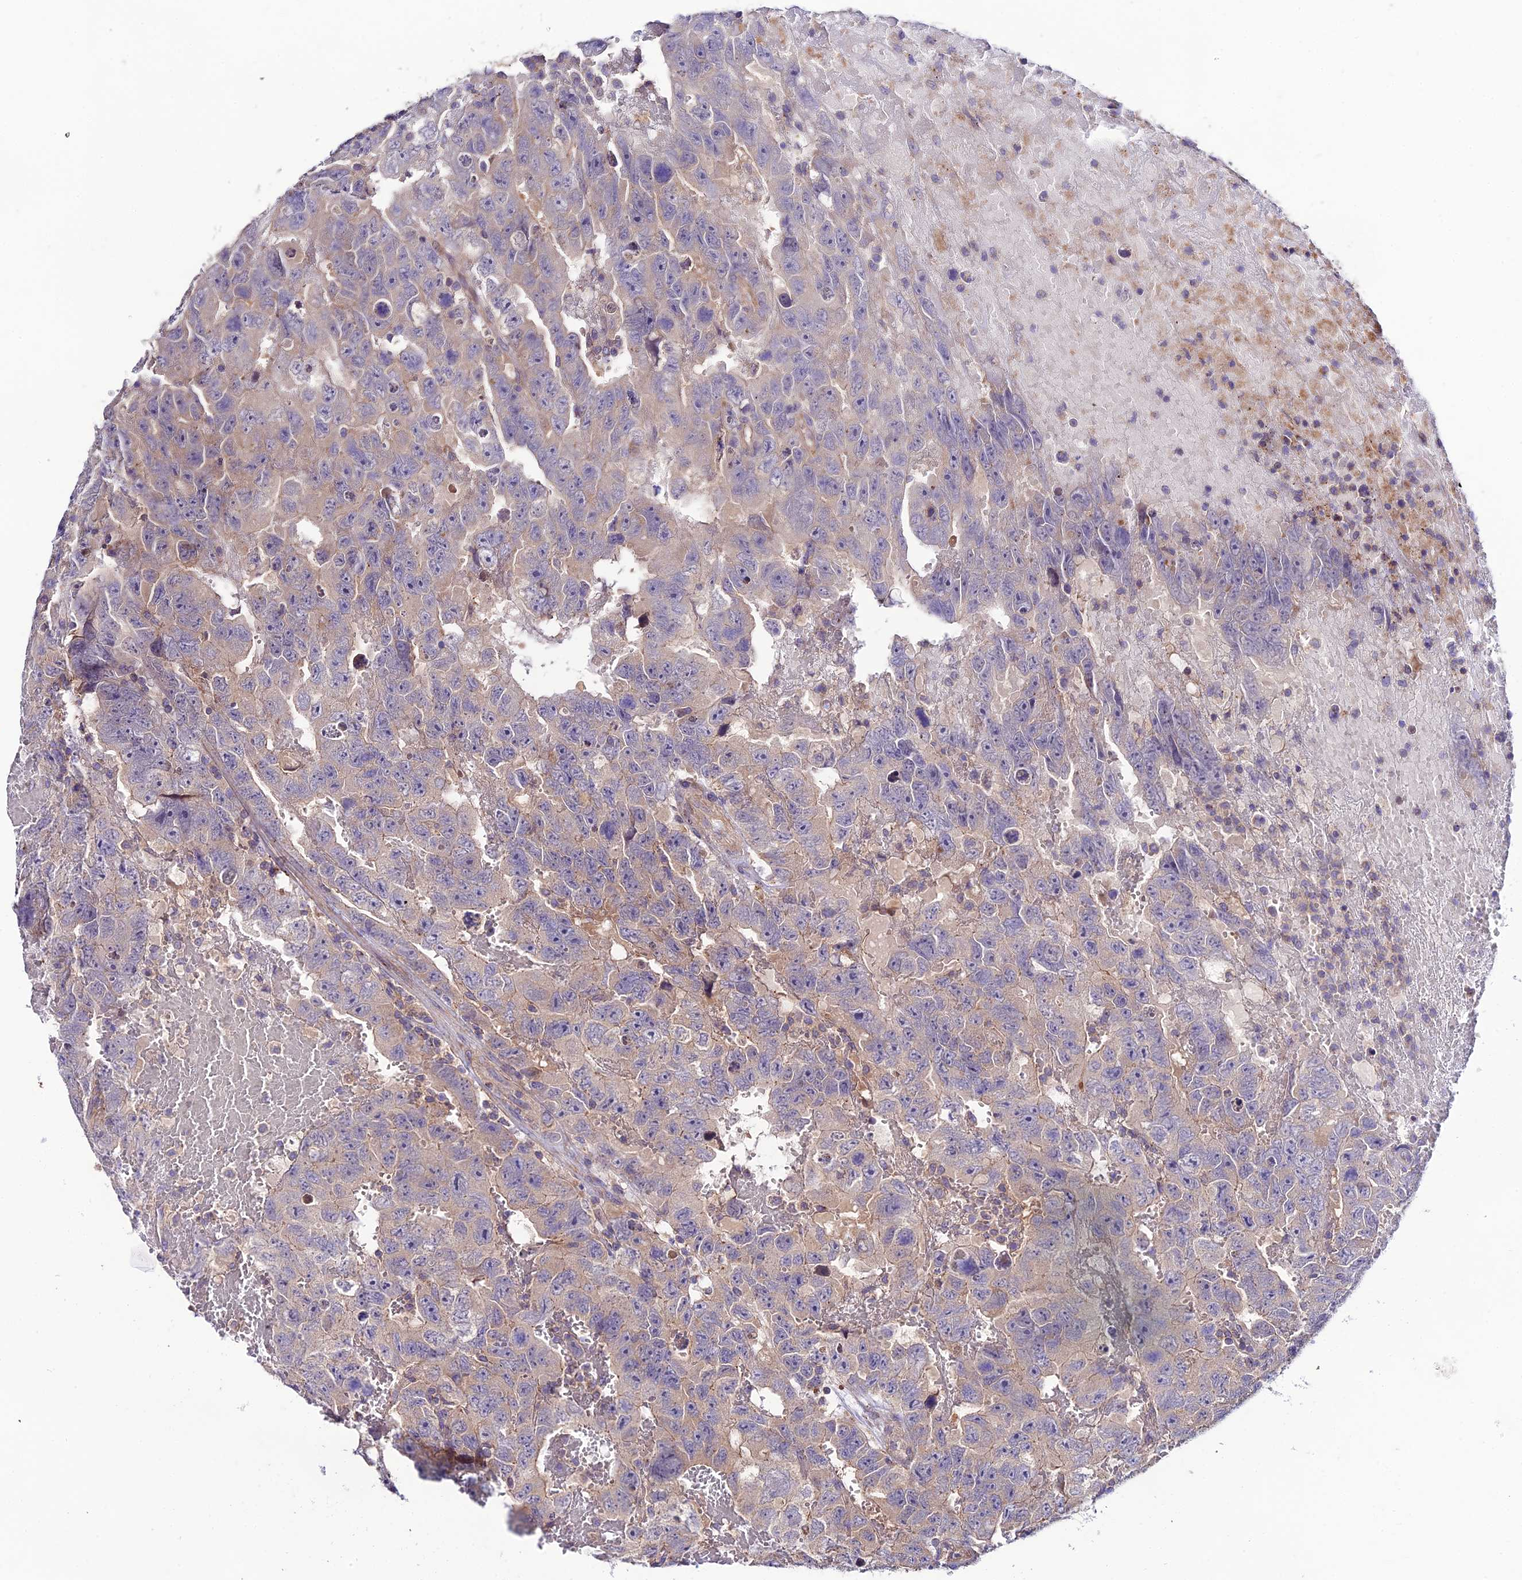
{"staining": {"intensity": "weak", "quantity": "<25%", "location": "cytoplasmic/membranous"}, "tissue": "testis cancer", "cell_type": "Tumor cells", "image_type": "cancer", "snomed": [{"axis": "morphology", "description": "Carcinoma, Embryonal, NOS"}, {"axis": "topography", "description": "Testis"}], "caption": "Protein analysis of testis cancer displays no significant staining in tumor cells.", "gene": "BRME1", "patient": {"sex": "male", "age": 45}}